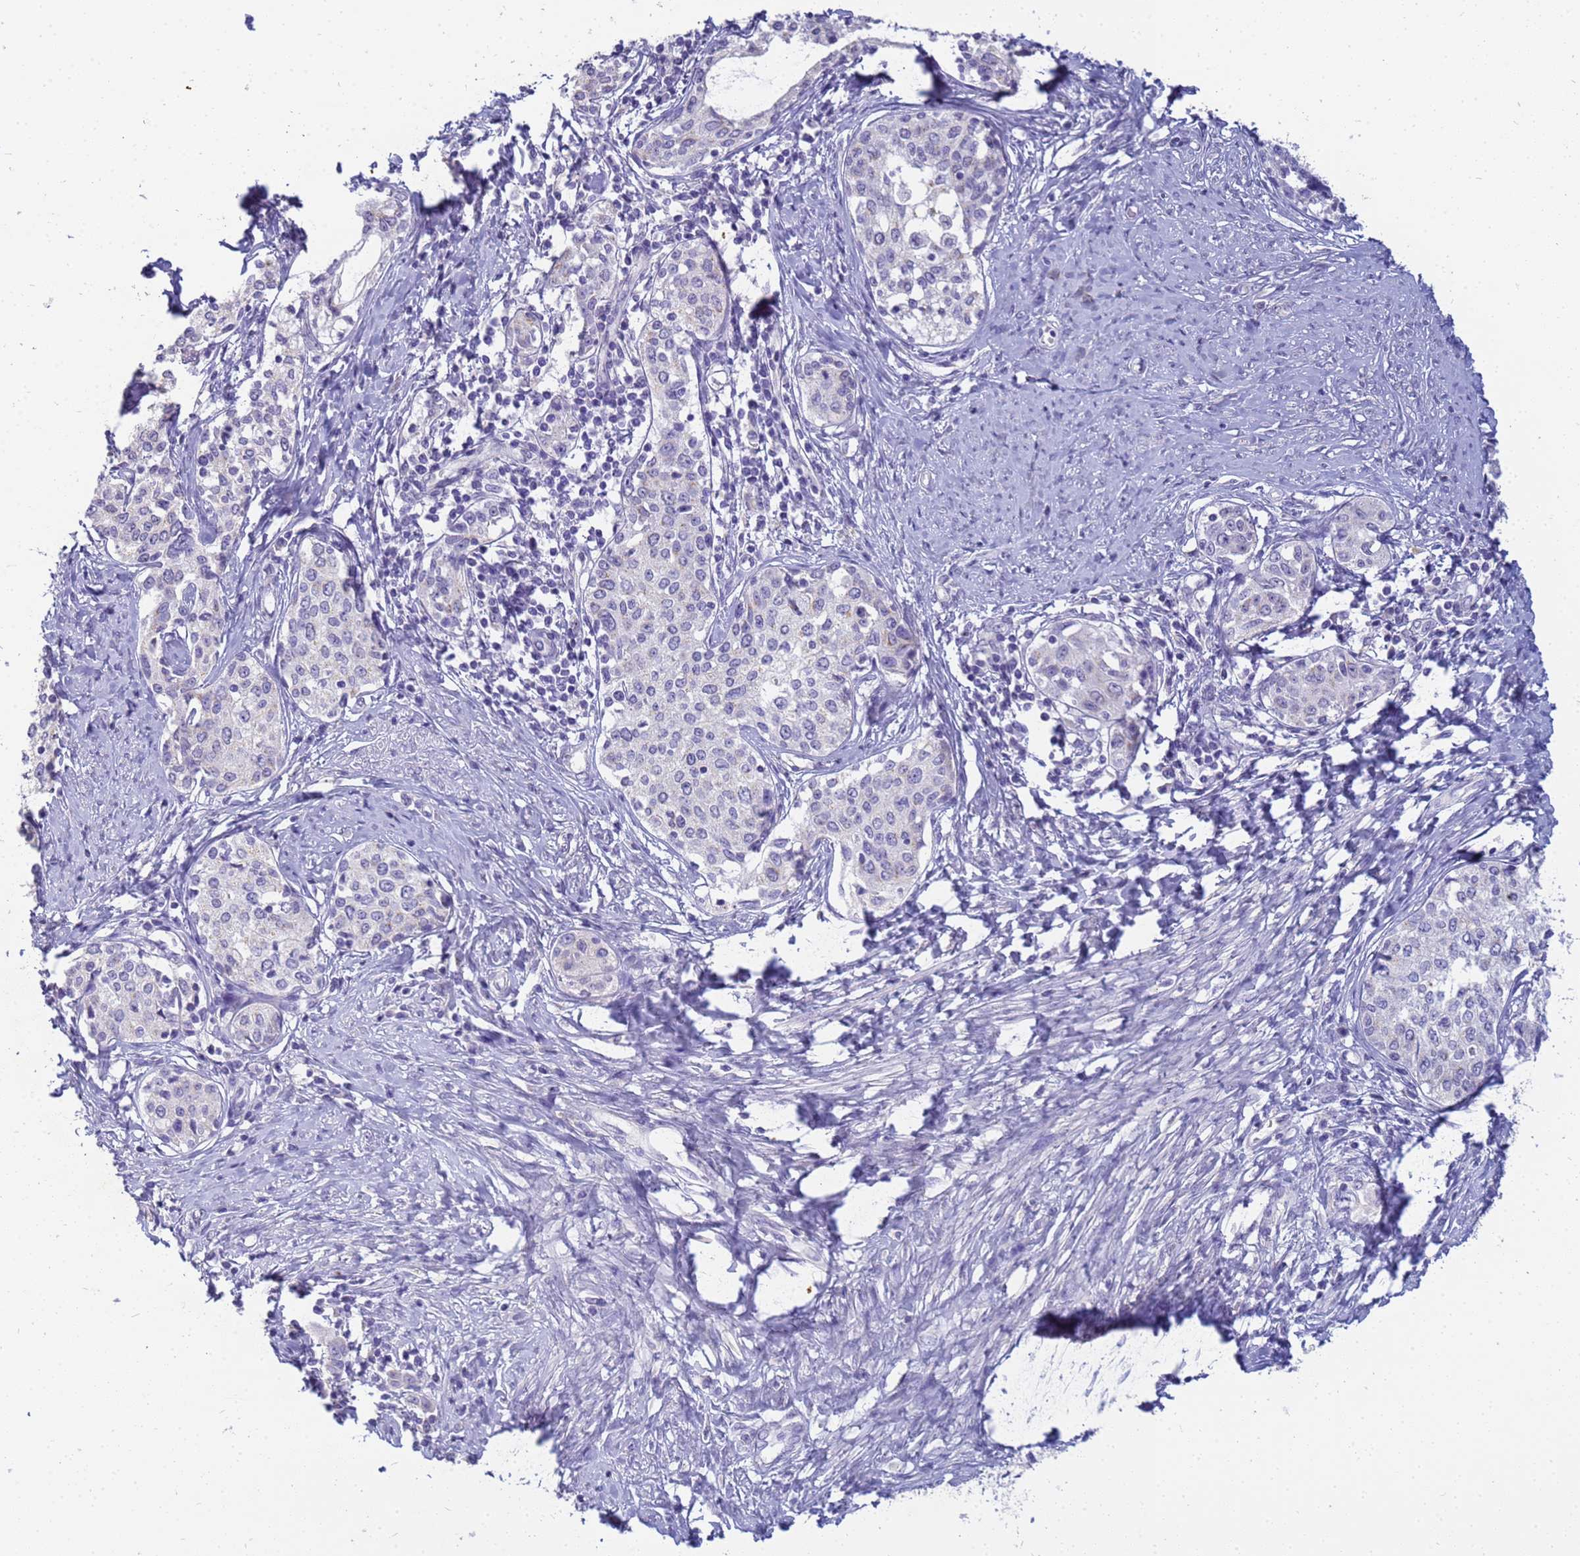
{"staining": {"intensity": "negative", "quantity": "none", "location": "none"}, "tissue": "cervical cancer", "cell_type": "Tumor cells", "image_type": "cancer", "snomed": [{"axis": "morphology", "description": "Squamous cell carcinoma, NOS"}, {"axis": "morphology", "description": "Adenocarcinoma, NOS"}, {"axis": "topography", "description": "Cervix"}], "caption": "This is an IHC micrograph of human cervical squamous cell carcinoma. There is no expression in tumor cells.", "gene": "B3GNT8", "patient": {"sex": "female", "age": 52}}